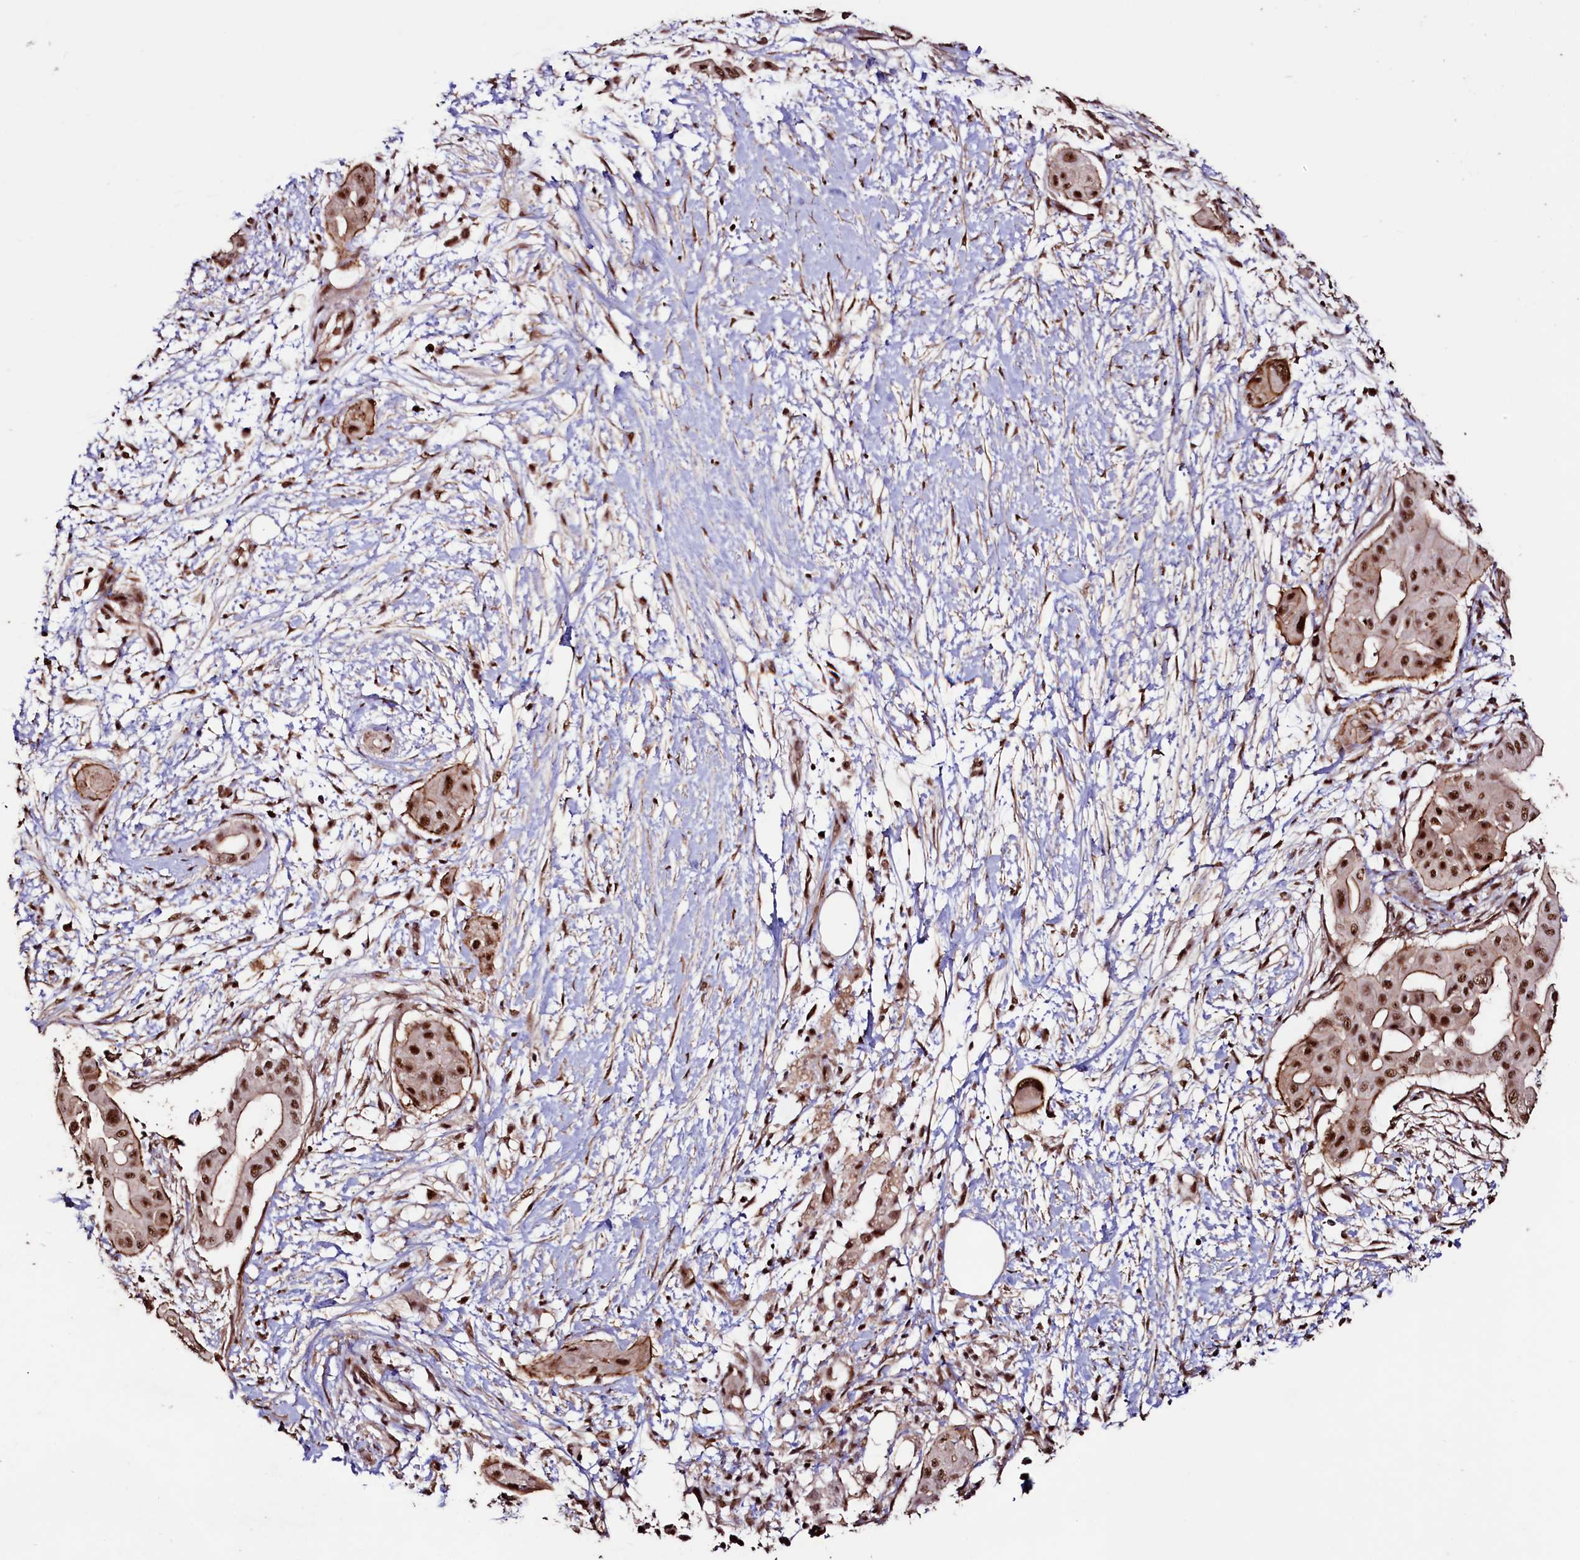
{"staining": {"intensity": "strong", "quantity": ">75%", "location": "cytoplasmic/membranous,nuclear"}, "tissue": "pancreatic cancer", "cell_type": "Tumor cells", "image_type": "cancer", "snomed": [{"axis": "morphology", "description": "Adenocarcinoma, NOS"}, {"axis": "topography", "description": "Pancreas"}], "caption": "A brown stain shows strong cytoplasmic/membranous and nuclear positivity of a protein in human adenocarcinoma (pancreatic) tumor cells.", "gene": "SFSWAP", "patient": {"sex": "male", "age": 68}}